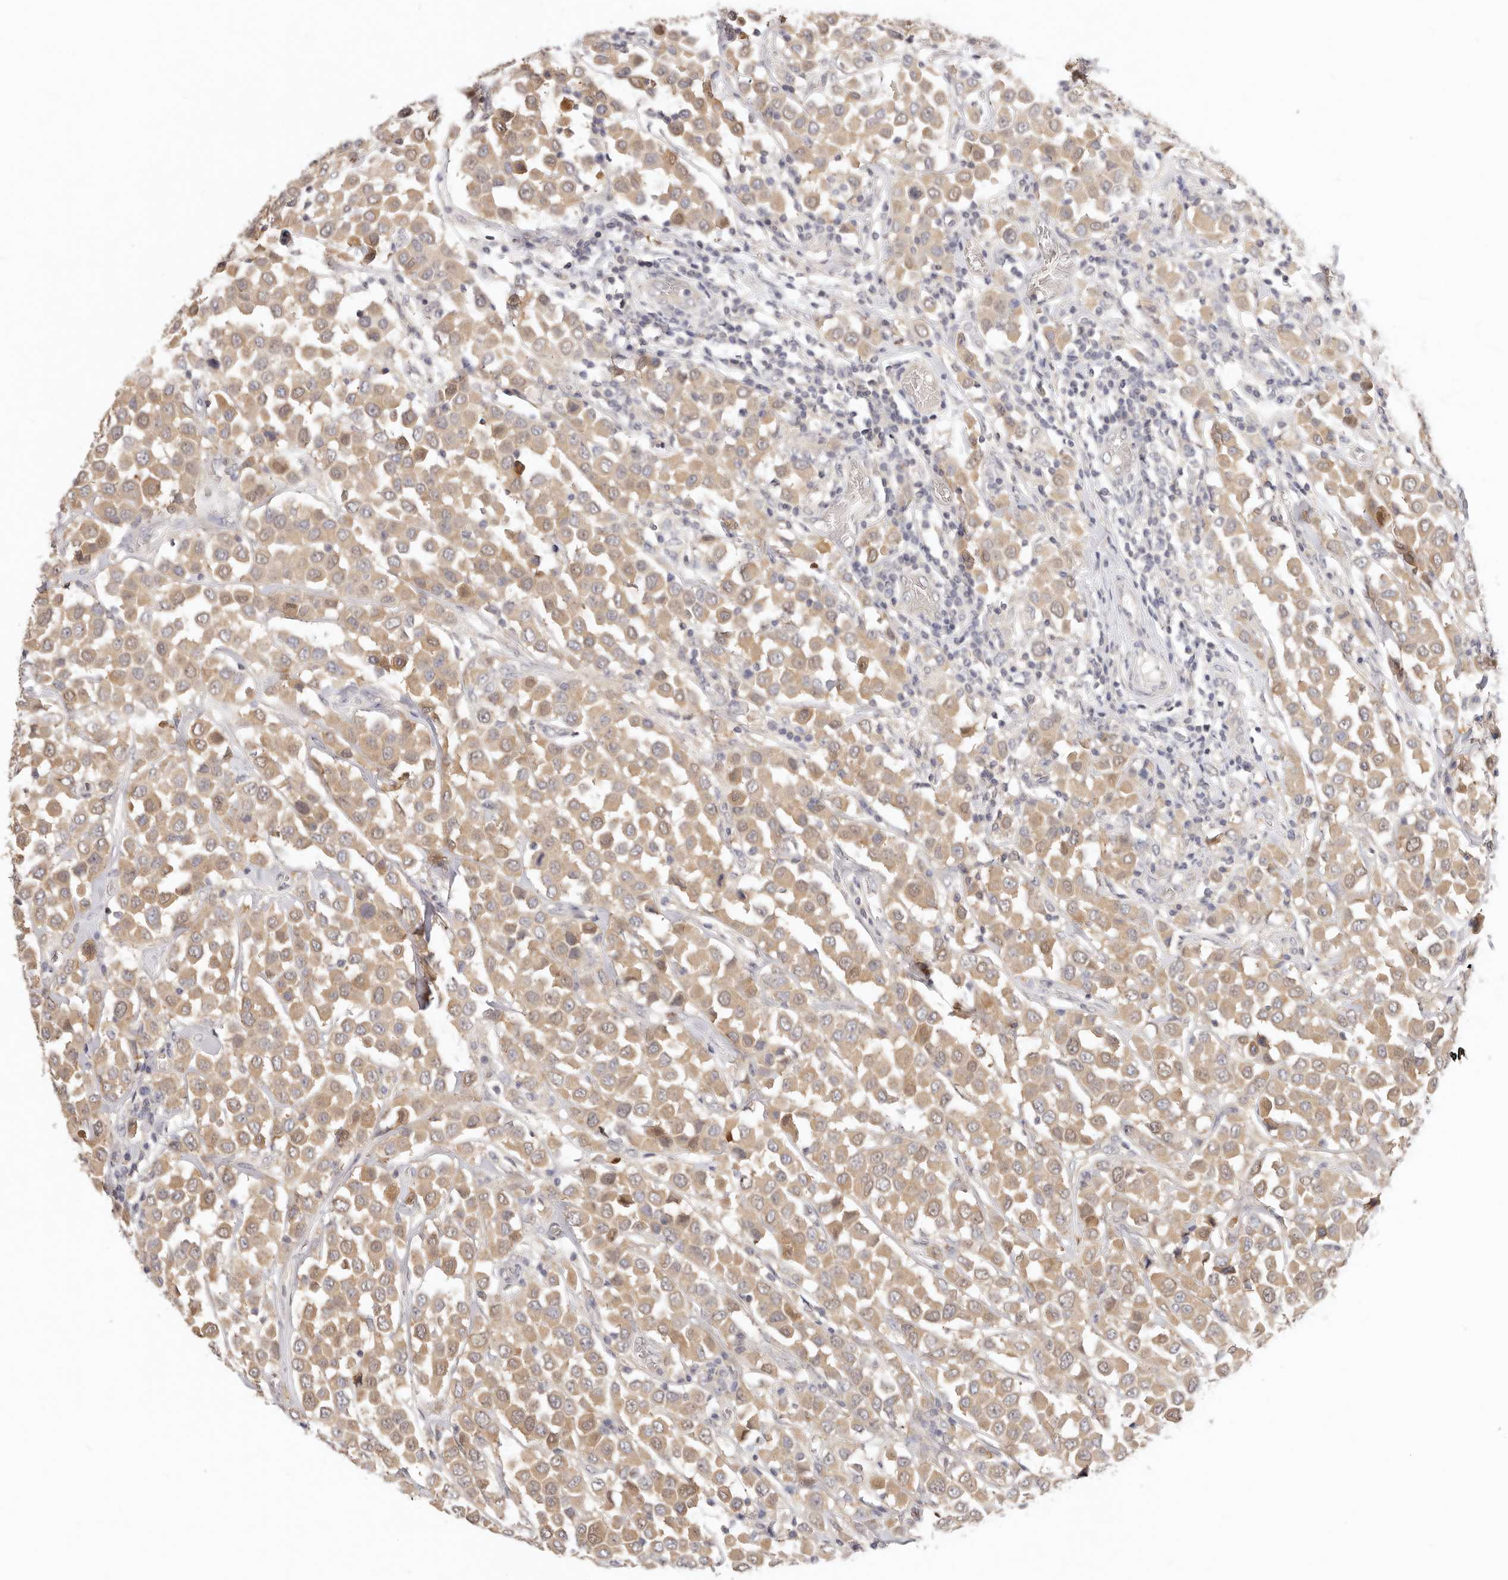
{"staining": {"intensity": "moderate", "quantity": ">75%", "location": "cytoplasmic/membranous"}, "tissue": "breast cancer", "cell_type": "Tumor cells", "image_type": "cancer", "snomed": [{"axis": "morphology", "description": "Duct carcinoma"}, {"axis": "topography", "description": "Breast"}], "caption": "Moderate cytoplasmic/membranous protein positivity is appreciated in about >75% of tumor cells in breast cancer. Nuclei are stained in blue.", "gene": "GGPS1", "patient": {"sex": "female", "age": 61}}